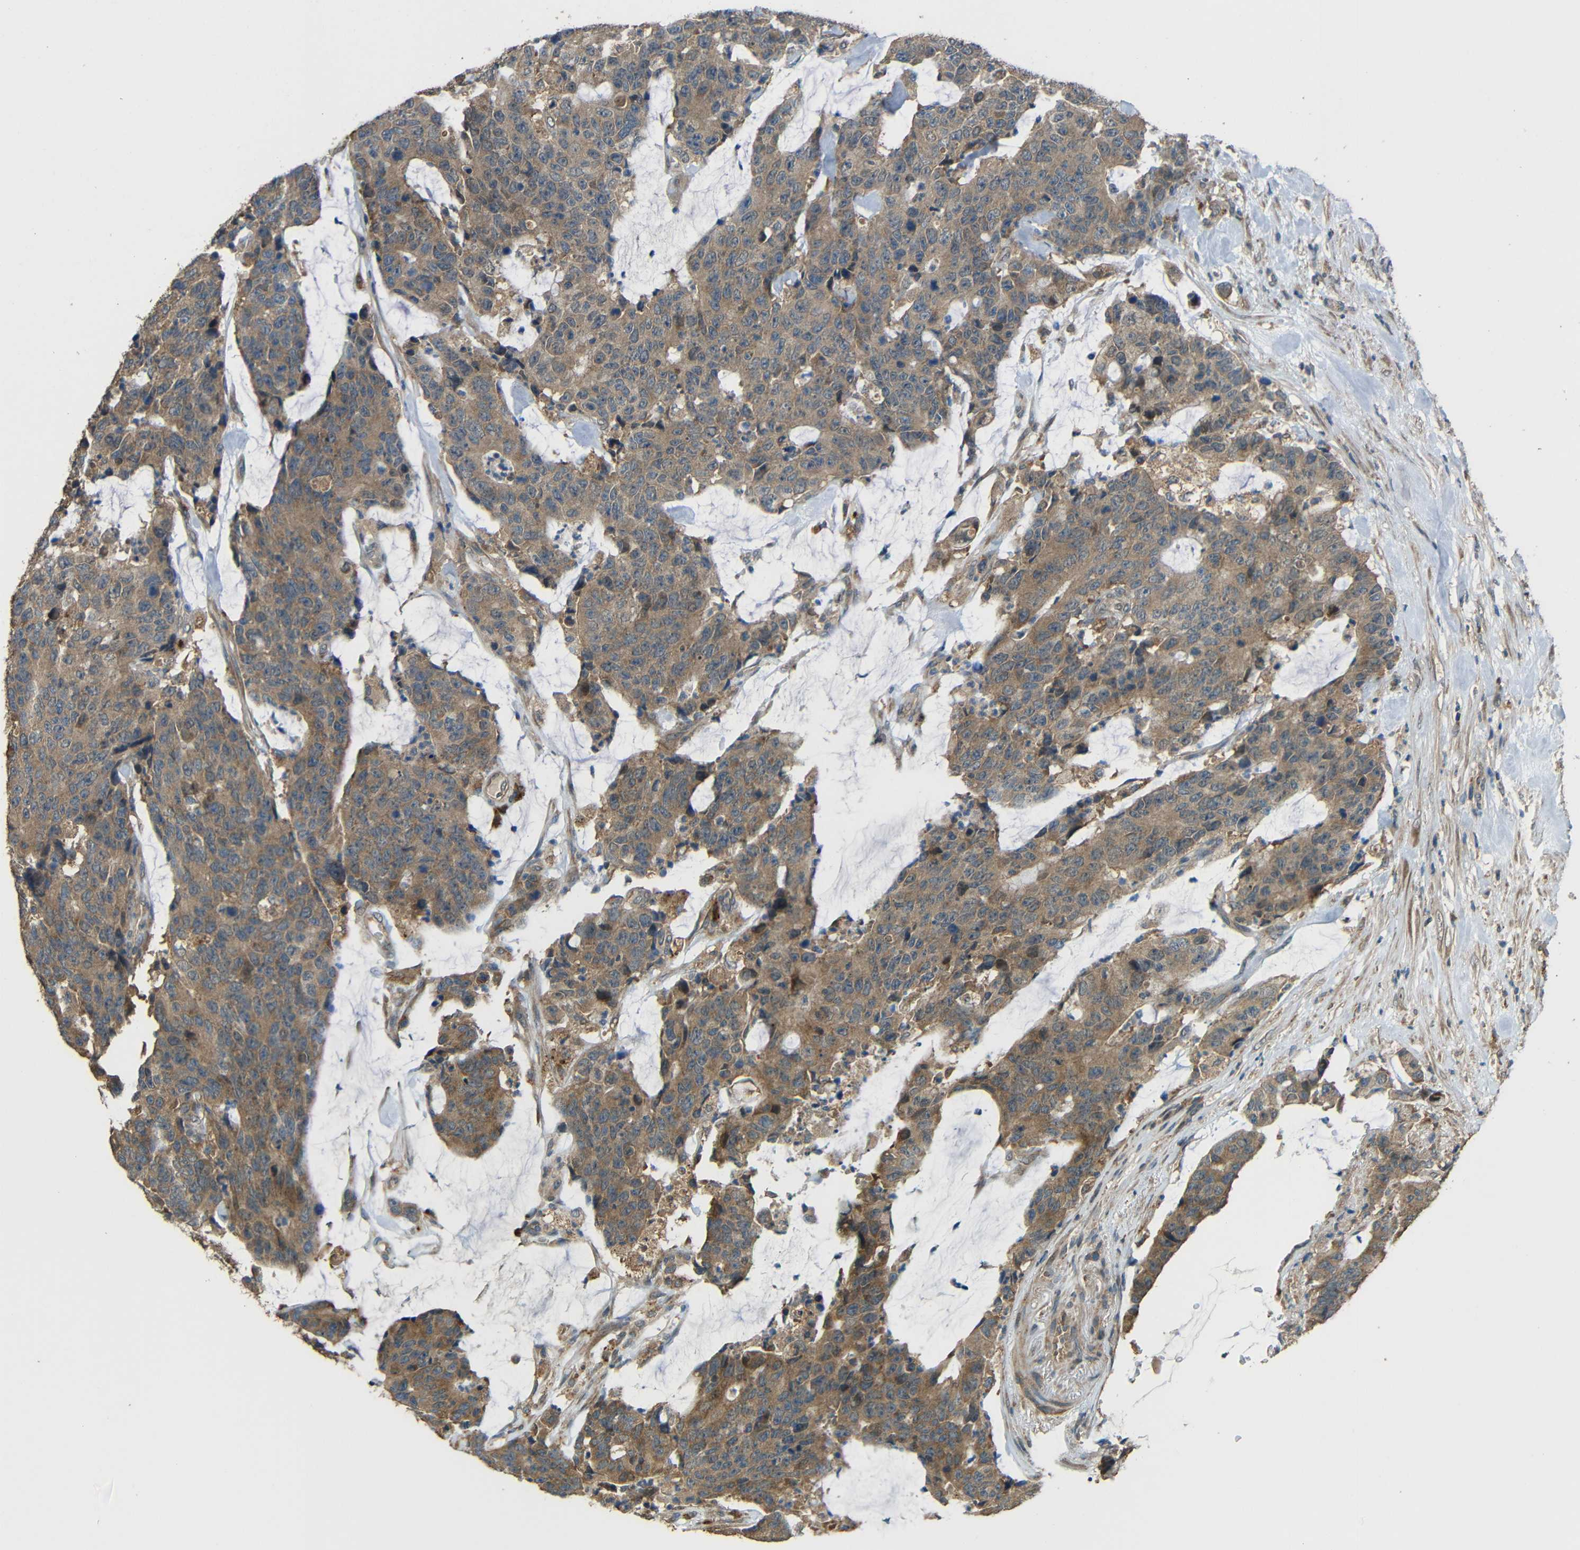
{"staining": {"intensity": "moderate", "quantity": ">75%", "location": "cytoplasmic/membranous"}, "tissue": "colorectal cancer", "cell_type": "Tumor cells", "image_type": "cancer", "snomed": [{"axis": "morphology", "description": "Adenocarcinoma, NOS"}, {"axis": "topography", "description": "Colon"}], "caption": "Tumor cells exhibit moderate cytoplasmic/membranous positivity in approximately >75% of cells in adenocarcinoma (colorectal). Immunohistochemistry stains the protein in brown and the nuclei are stained blue.", "gene": "ACACA", "patient": {"sex": "female", "age": 86}}